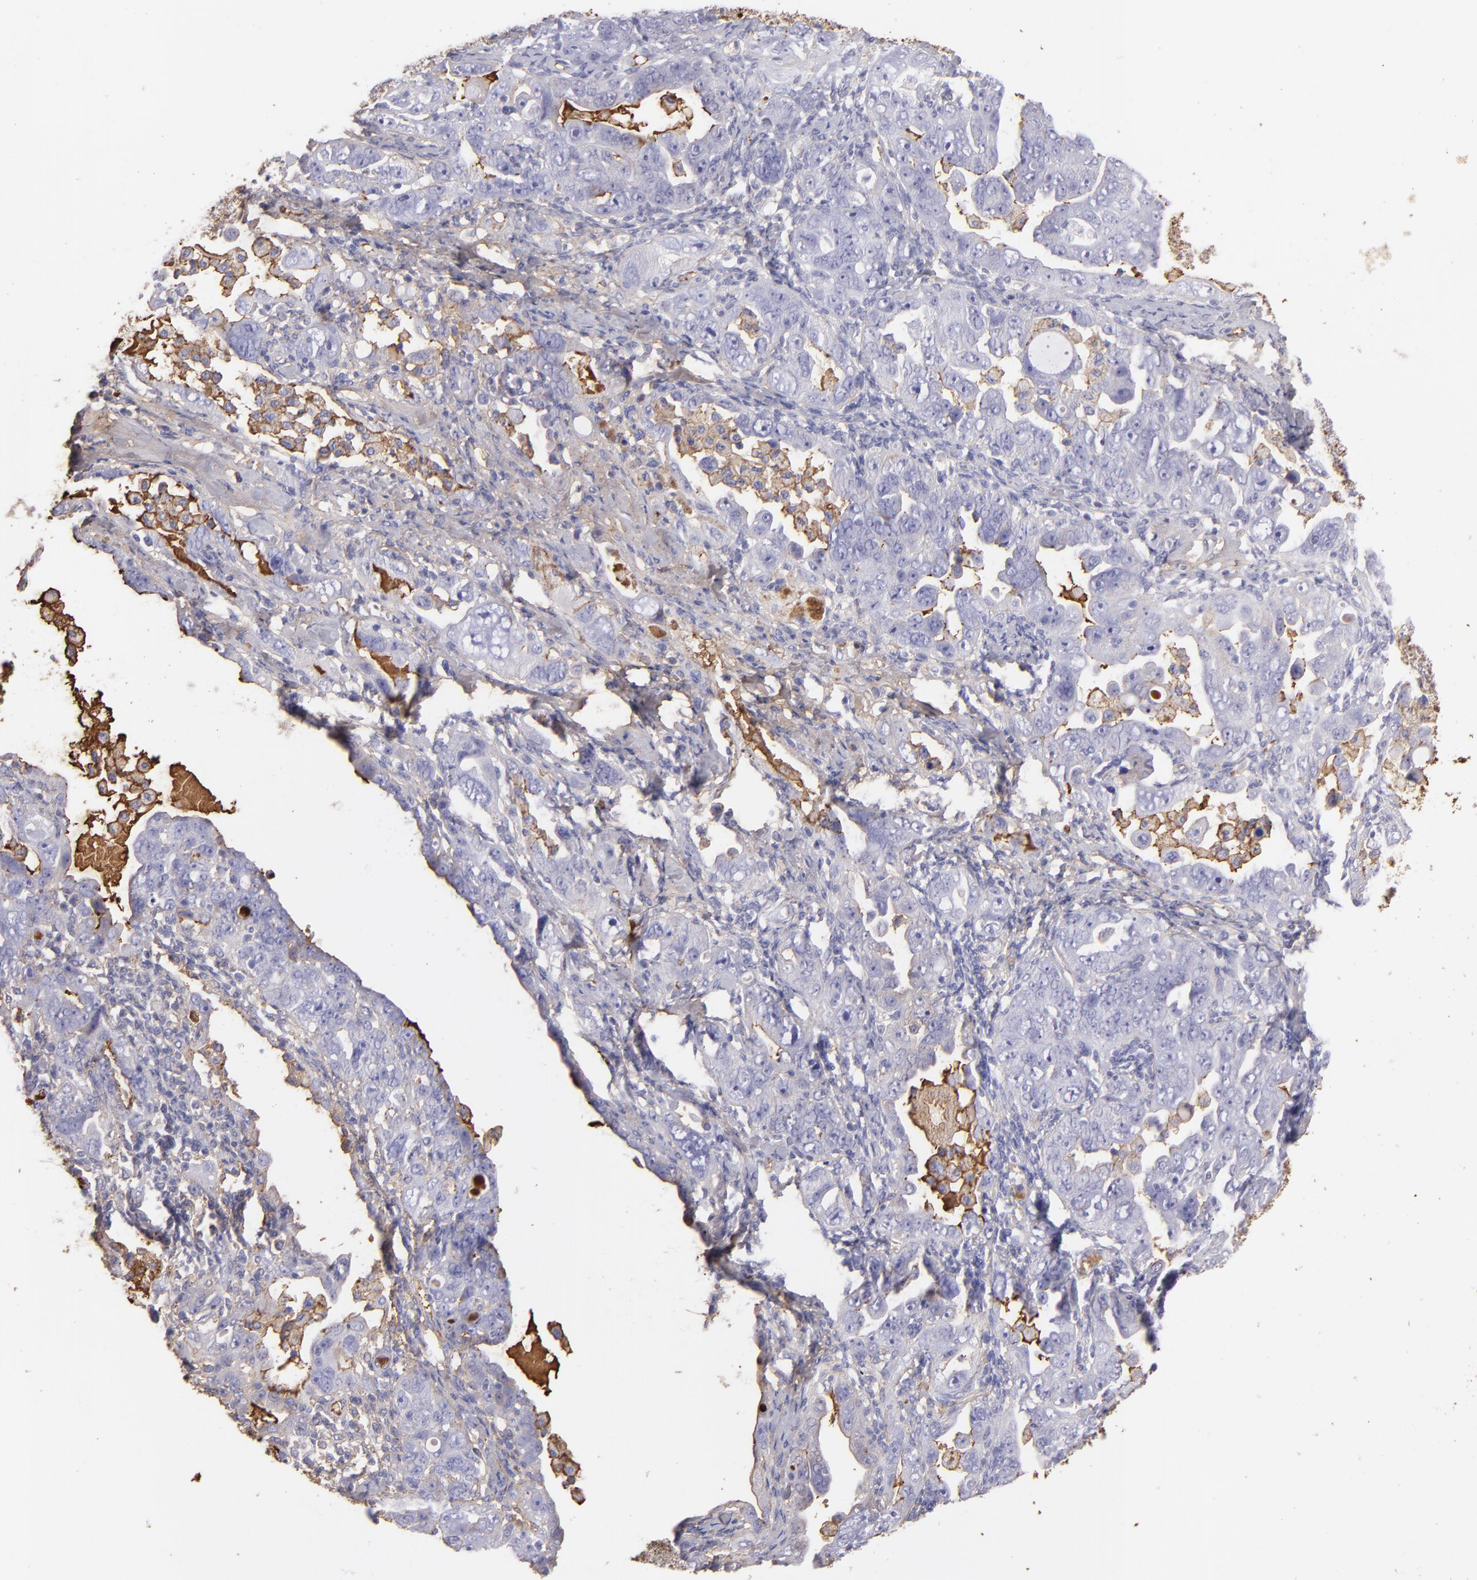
{"staining": {"intensity": "moderate", "quantity": "25%-75%", "location": "cytoplasmic/membranous"}, "tissue": "ovarian cancer", "cell_type": "Tumor cells", "image_type": "cancer", "snomed": [{"axis": "morphology", "description": "Cystadenocarcinoma, serous, NOS"}, {"axis": "topography", "description": "Ovary"}], "caption": "Protein staining reveals moderate cytoplasmic/membranous staining in about 25%-75% of tumor cells in ovarian cancer.", "gene": "FGB", "patient": {"sex": "female", "age": 66}}